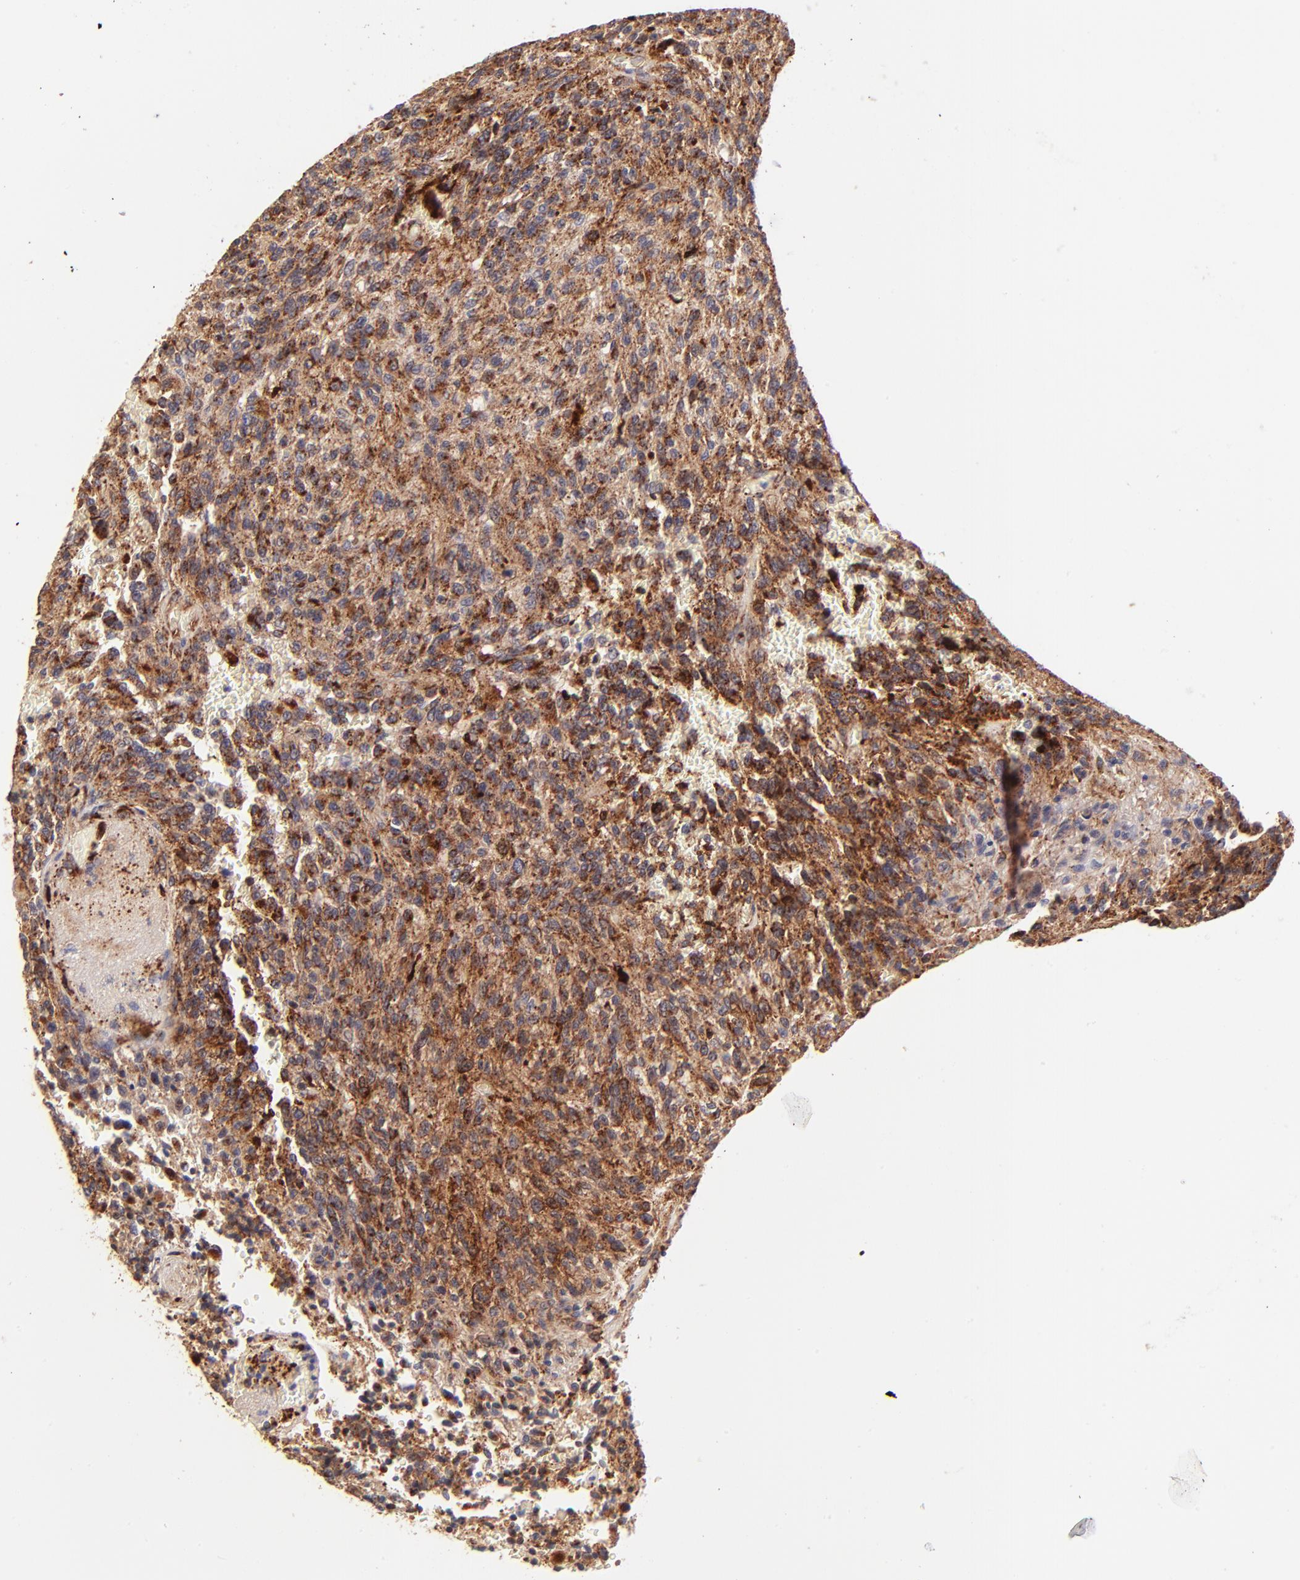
{"staining": {"intensity": "strong", "quantity": ">75%", "location": "cytoplasmic/membranous"}, "tissue": "glioma", "cell_type": "Tumor cells", "image_type": "cancer", "snomed": [{"axis": "morphology", "description": "Normal tissue, NOS"}, {"axis": "morphology", "description": "Glioma, malignant, High grade"}, {"axis": "topography", "description": "Cerebral cortex"}], "caption": "The immunohistochemical stain shows strong cytoplasmic/membranous positivity in tumor cells of high-grade glioma (malignant) tissue.", "gene": "SPARC", "patient": {"sex": "male", "age": 56}}